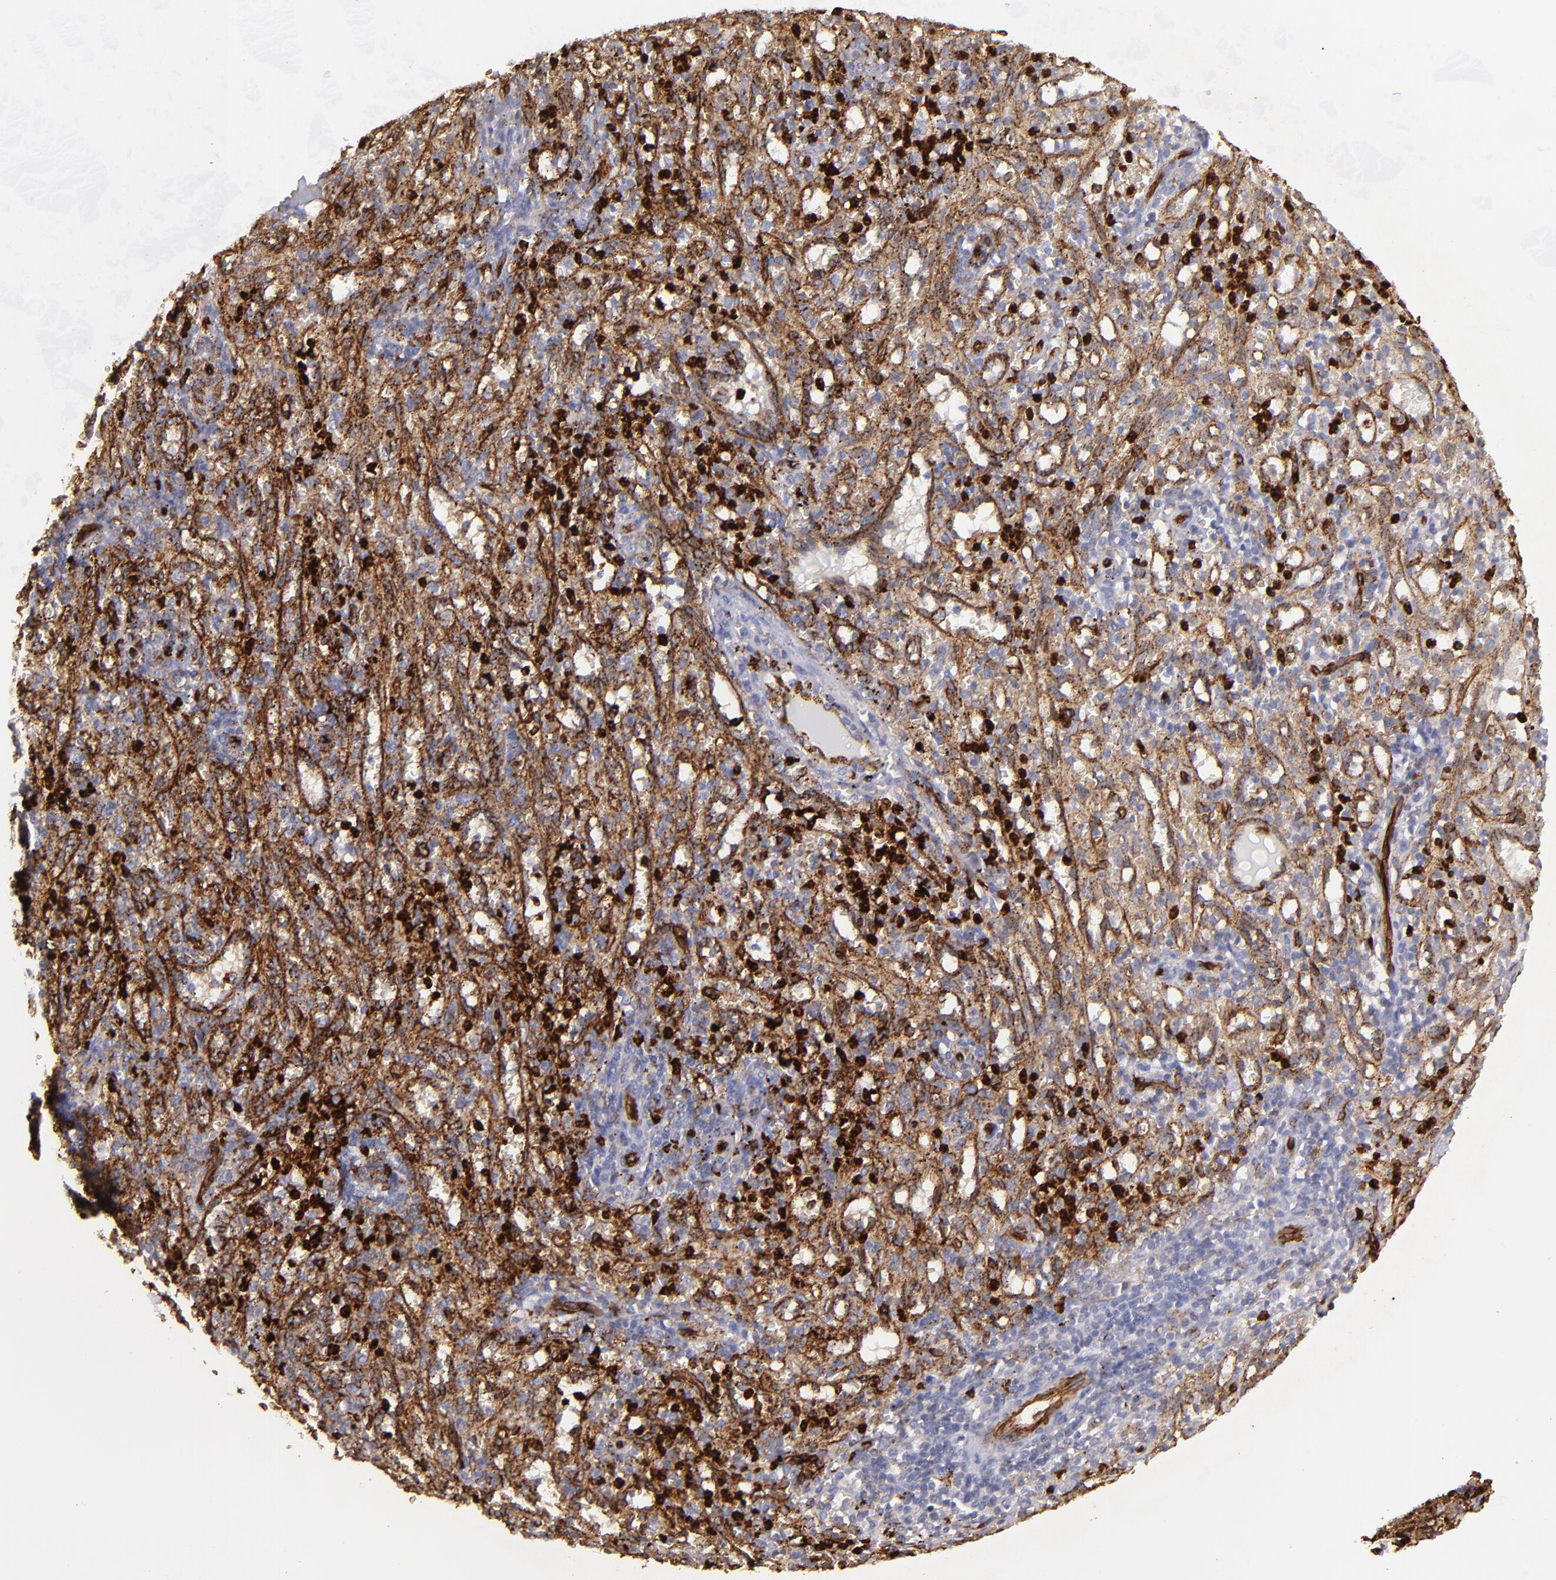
{"staining": {"intensity": "strong", "quantity": "25%-75%", "location": "cytoplasmic/membranous"}, "tissue": "spleen", "cell_type": "Cells in red pulp", "image_type": "normal", "snomed": [{"axis": "morphology", "description": "Normal tissue, NOS"}, {"axis": "topography", "description": "Spleen"}], "caption": "Spleen was stained to show a protein in brown. There is high levels of strong cytoplasmic/membranous positivity in about 25%-75% of cells in red pulp. (IHC, brightfield microscopy, high magnification).", "gene": "DYSF", "patient": {"sex": "female", "age": 10}}